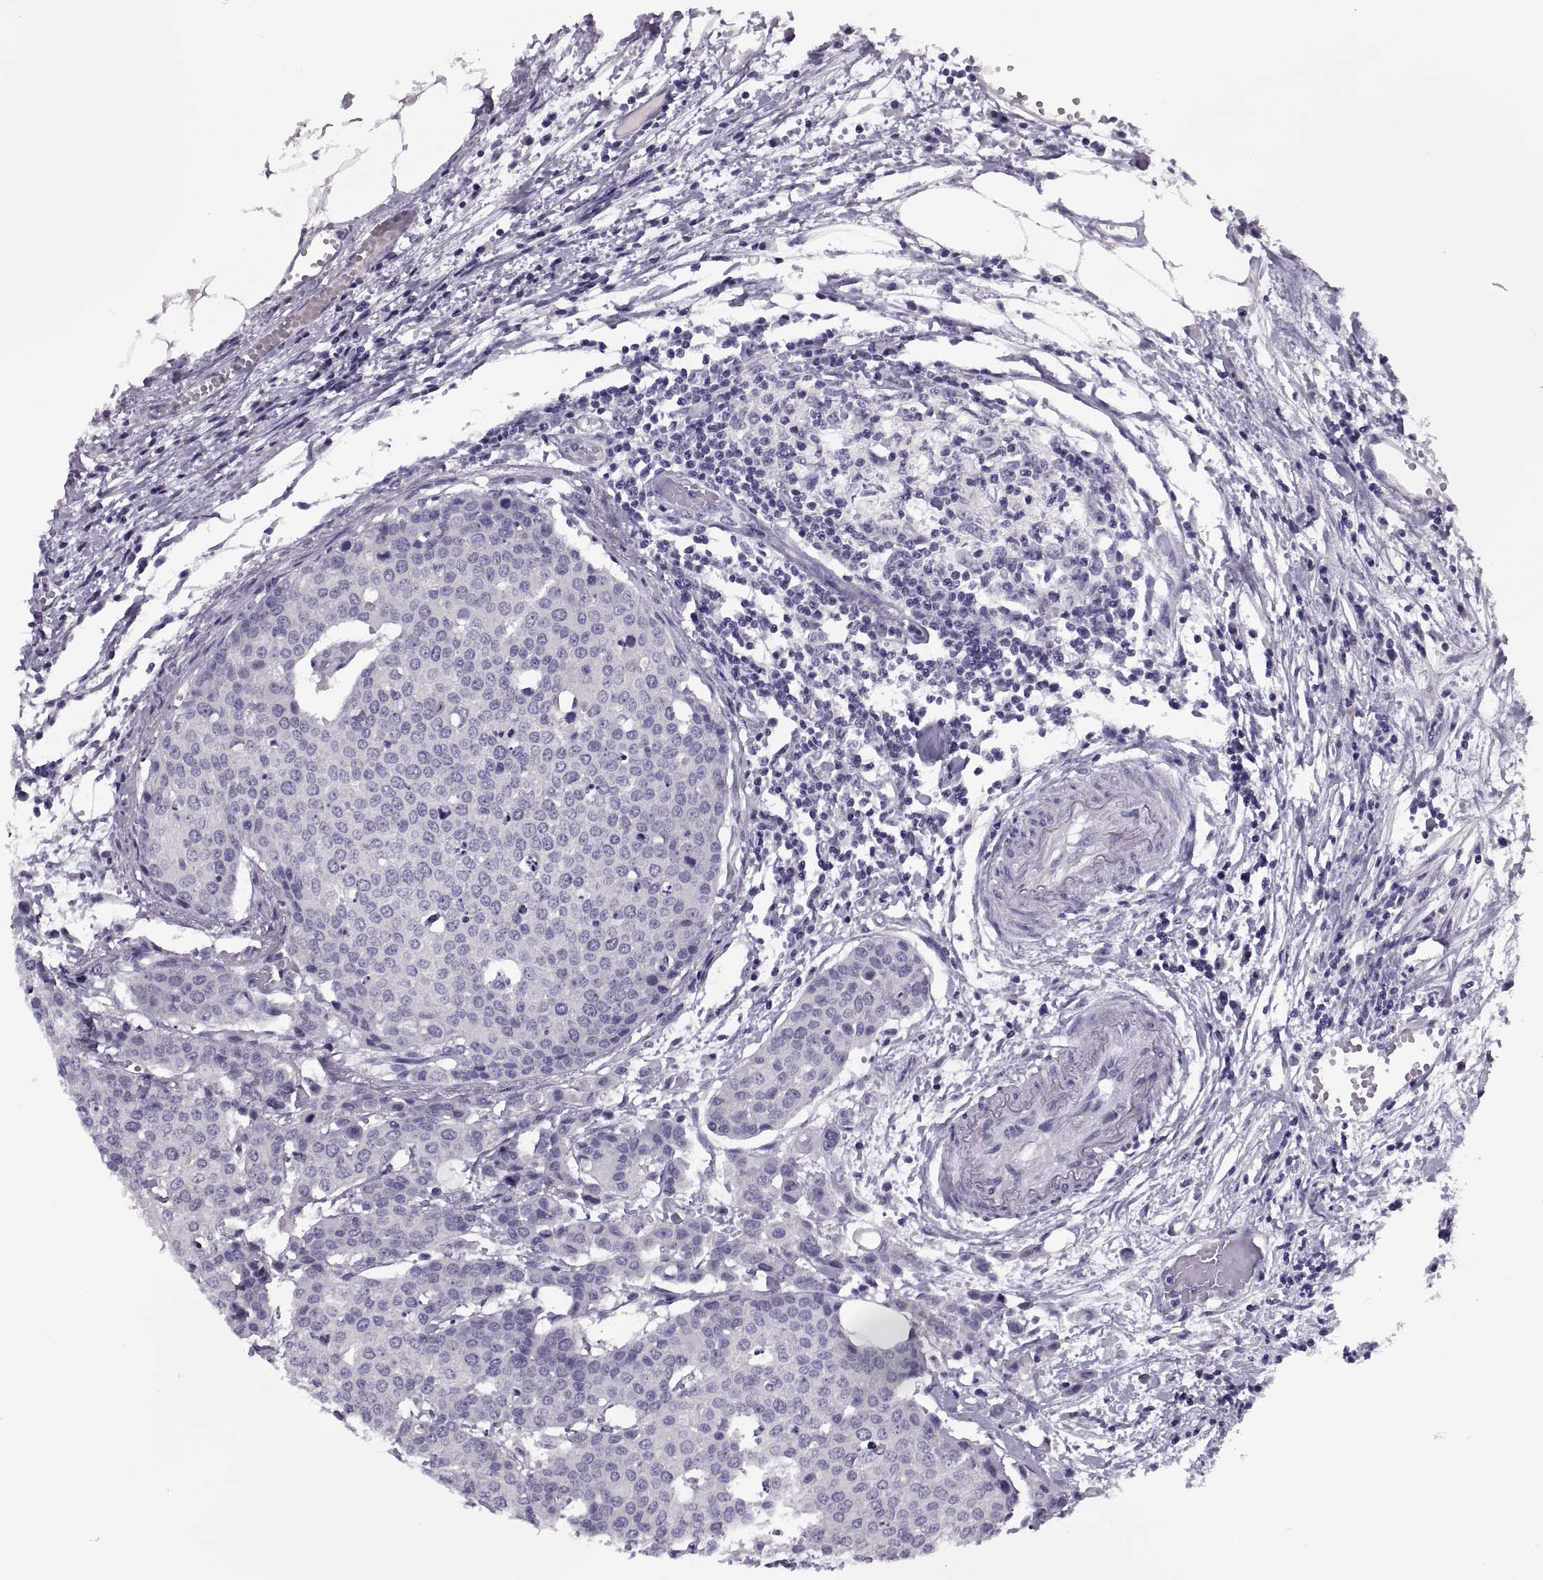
{"staining": {"intensity": "negative", "quantity": "none", "location": "none"}, "tissue": "carcinoid", "cell_type": "Tumor cells", "image_type": "cancer", "snomed": [{"axis": "morphology", "description": "Carcinoid, malignant, NOS"}, {"axis": "topography", "description": "Colon"}], "caption": "Immunohistochemistry photomicrograph of carcinoid stained for a protein (brown), which reveals no staining in tumor cells.", "gene": "MAGEB1", "patient": {"sex": "male", "age": 81}}